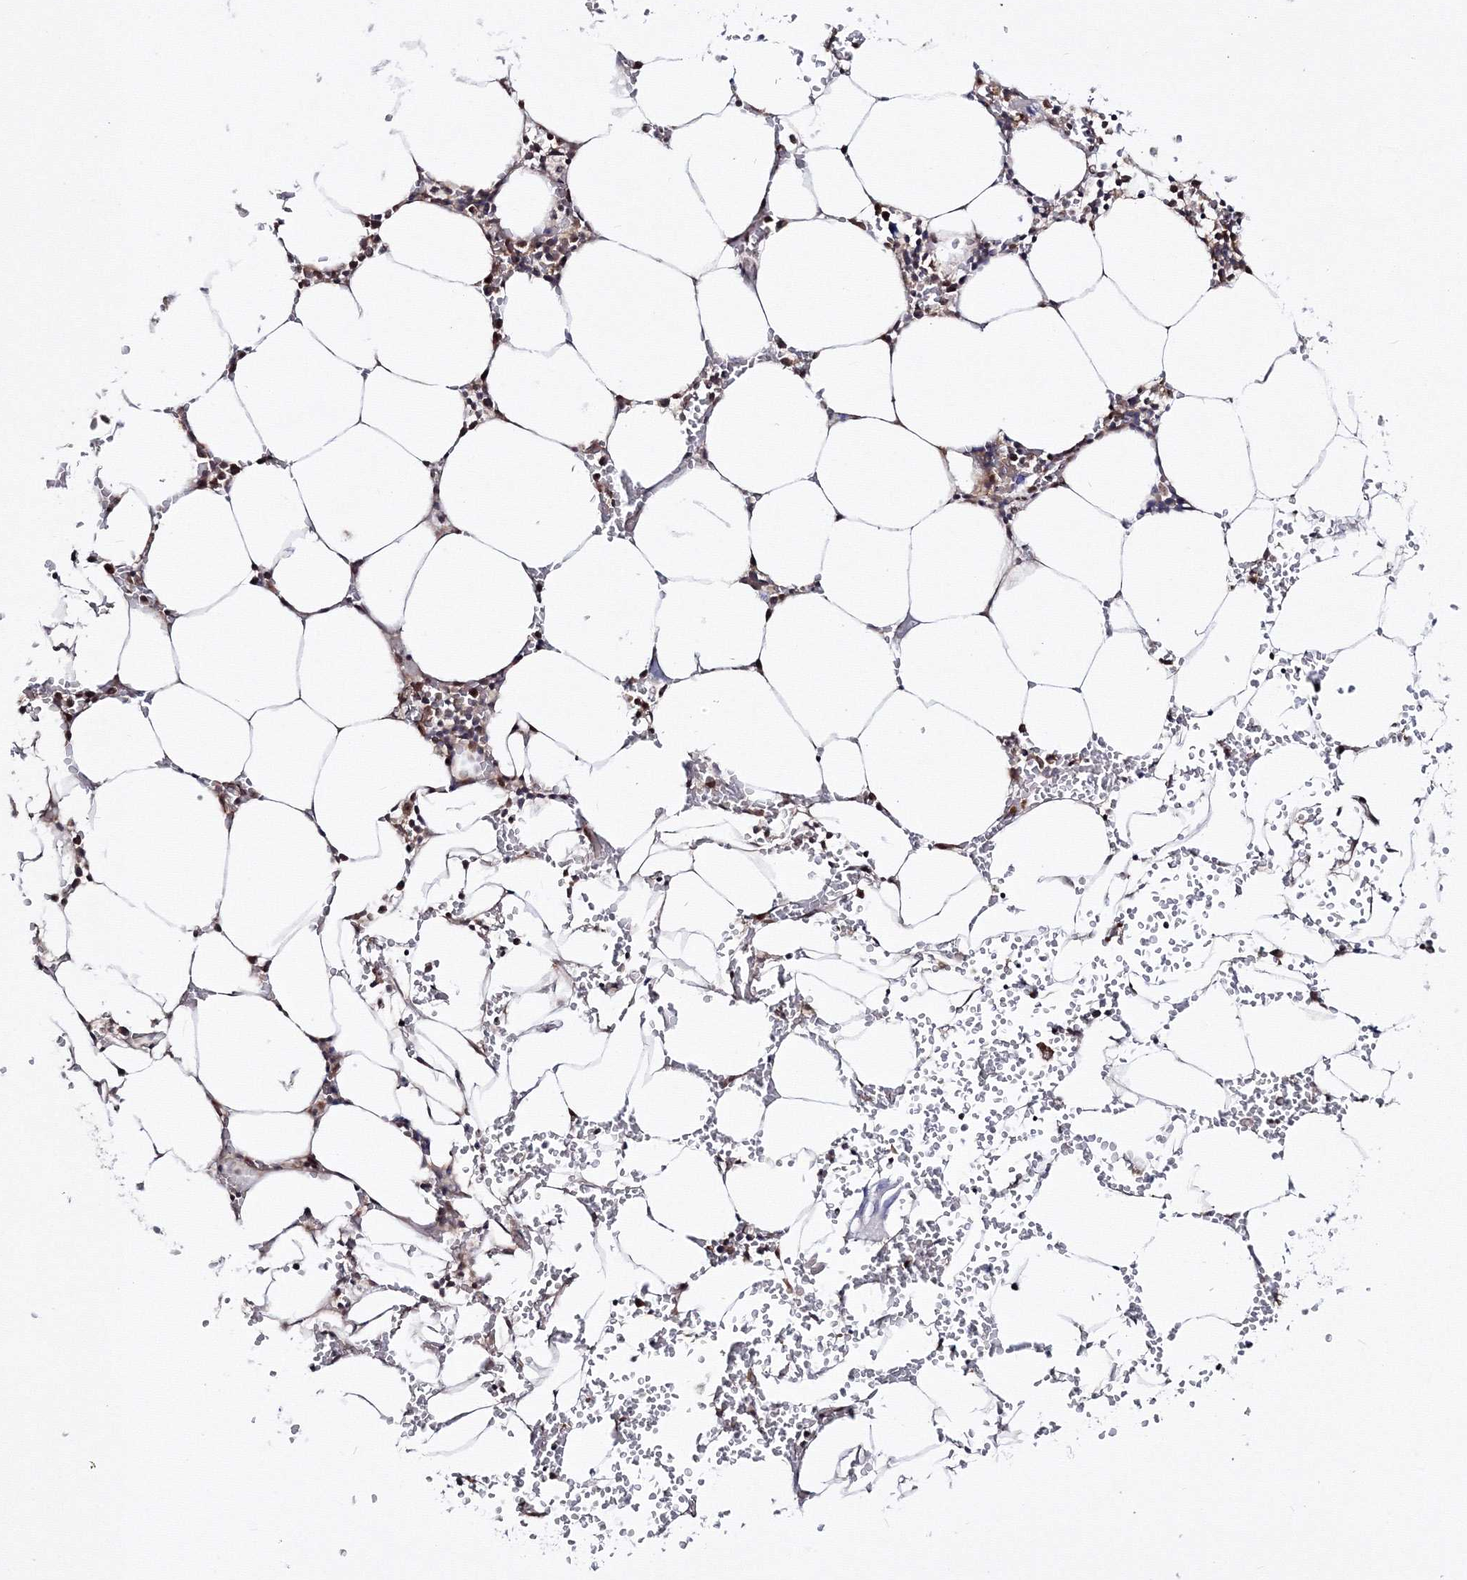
{"staining": {"intensity": "moderate", "quantity": "25%-75%", "location": "cytoplasmic/membranous"}, "tissue": "bone marrow", "cell_type": "Hematopoietic cells", "image_type": "normal", "snomed": [{"axis": "morphology", "description": "Normal tissue, NOS"}, {"axis": "topography", "description": "Bone marrow"}], "caption": "Hematopoietic cells demonstrate medium levels of moderate cytoplasmic/membranous positivity in approximately 25%-75% of cells in benign bone marrow.", "gene": "ZFAND6", "patient": {"sex": "male", "age": 70}}